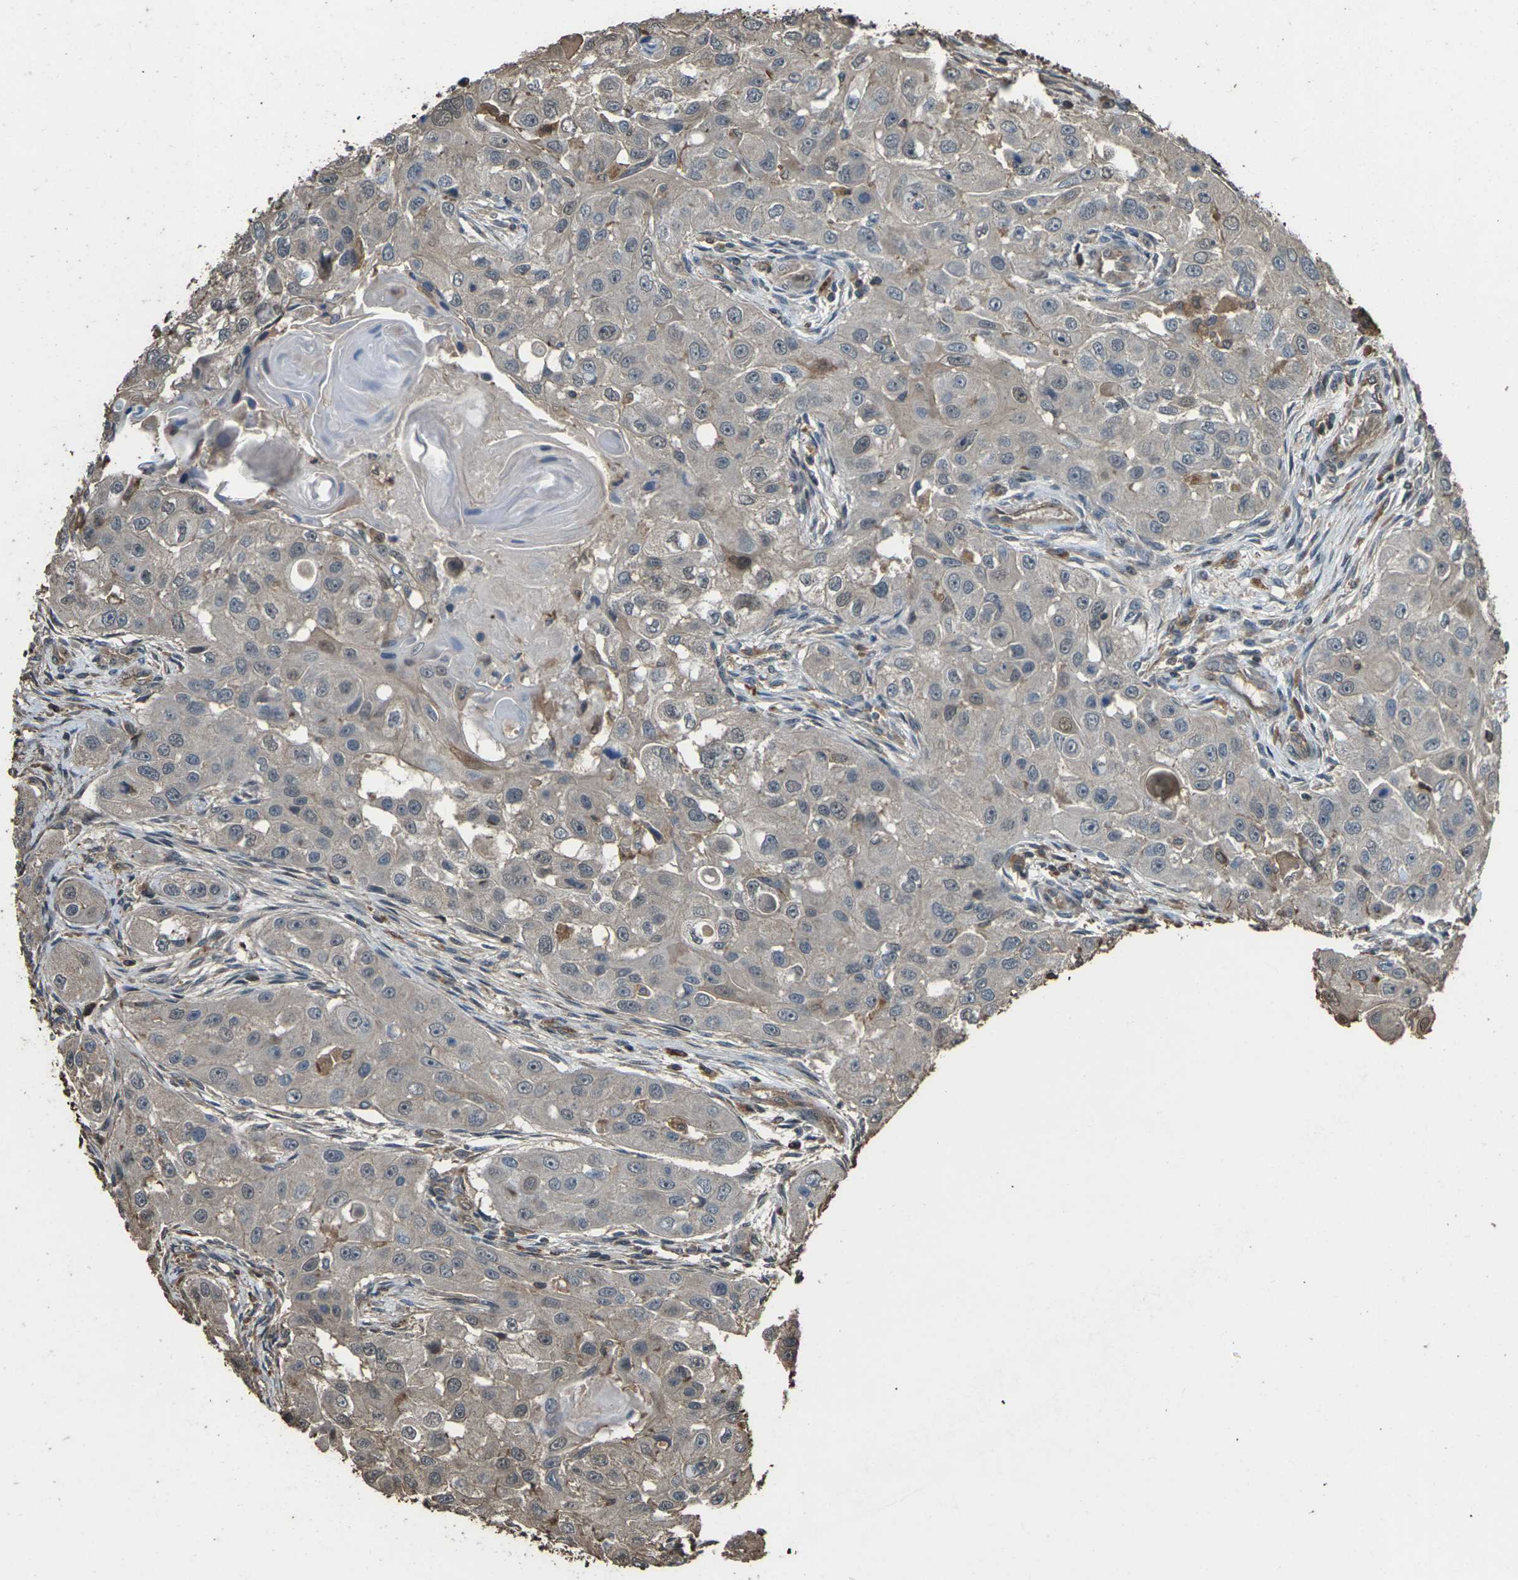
{"staining": {"intensity": "weak", "quantity": "<25%", "location": "cytoplasmic/membranous"}, "tissue": "head and neck cancer", "cell_type": "Tumor cells", "image_type": "cancer", "snomed": [{"axis": "morphology", "description": "Normal tissue, NOS"}, {"axis": "morphology", "description": "Squamous cell carcinoma, NOS"}, {"axis": "topography", "description": "Skeletal muscle"}, {"axis": "topography", "description": "Head-Neck"}], "caption": "High power microscopy histopathology image of an IHC micrograph of head and neck cancer (squamous cell carcinoma), revealing no significant staining in tumor cells.", "gene": "DHPS", "patient": {"sex": "male", "age": 51}}